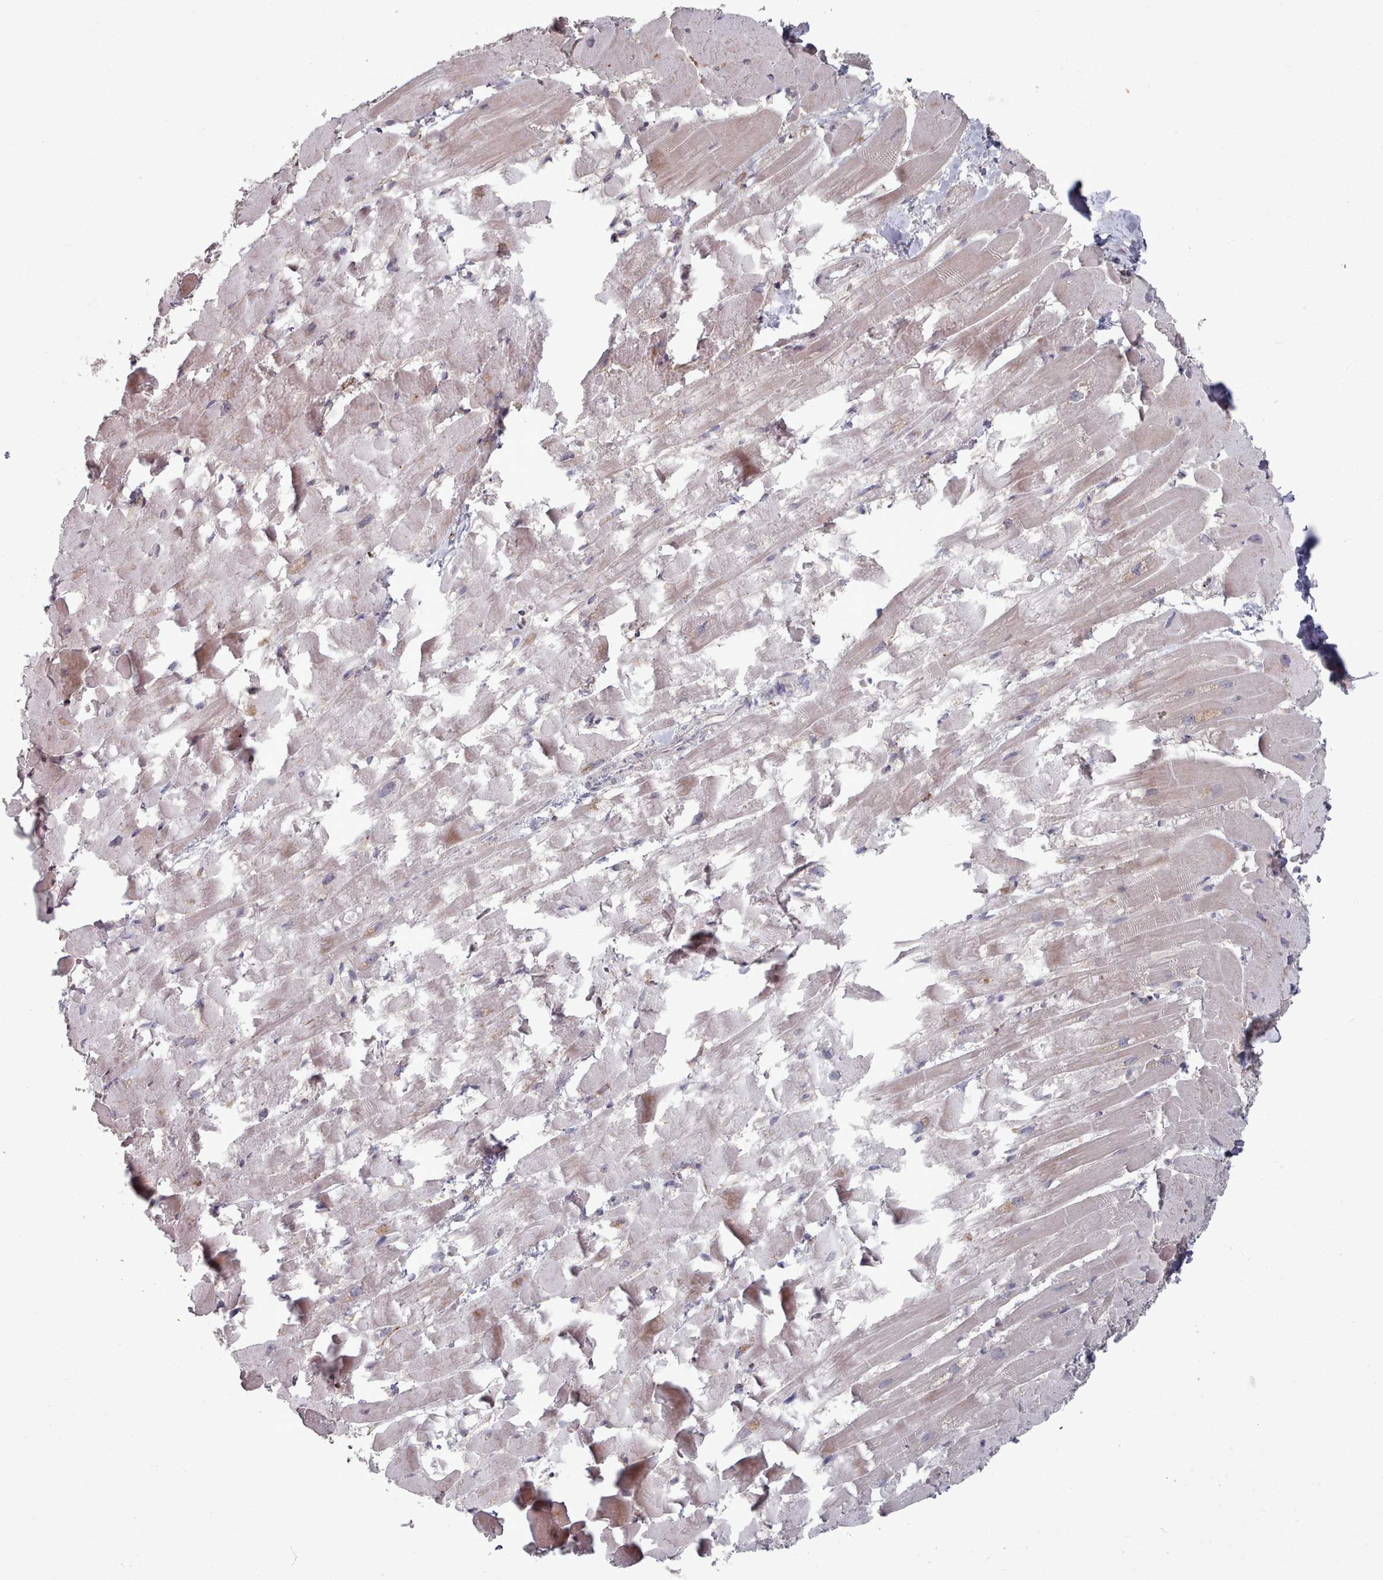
{"staining": {"intensity": "weak", "quantity": "<25%", "location": "cytoplasmic/membranous"}, "tissue": "heart muscle", "cell_type": "Cardiomyocytes", "image_type": "normal", "snomed": [{"axis": "morphology", "description": "Normal tissue, NOS"}, {"axis": "topography", "description": "Heart"}], "caption": "Cardiomyocytes show no significant protein expression in benign heart muscle. (DAB immunohistochemistry (IHC) visualized using brightfield microscopy, high magnification).", "gene": "COL8A2", "patient": {"sex": "male", "age": 37}}